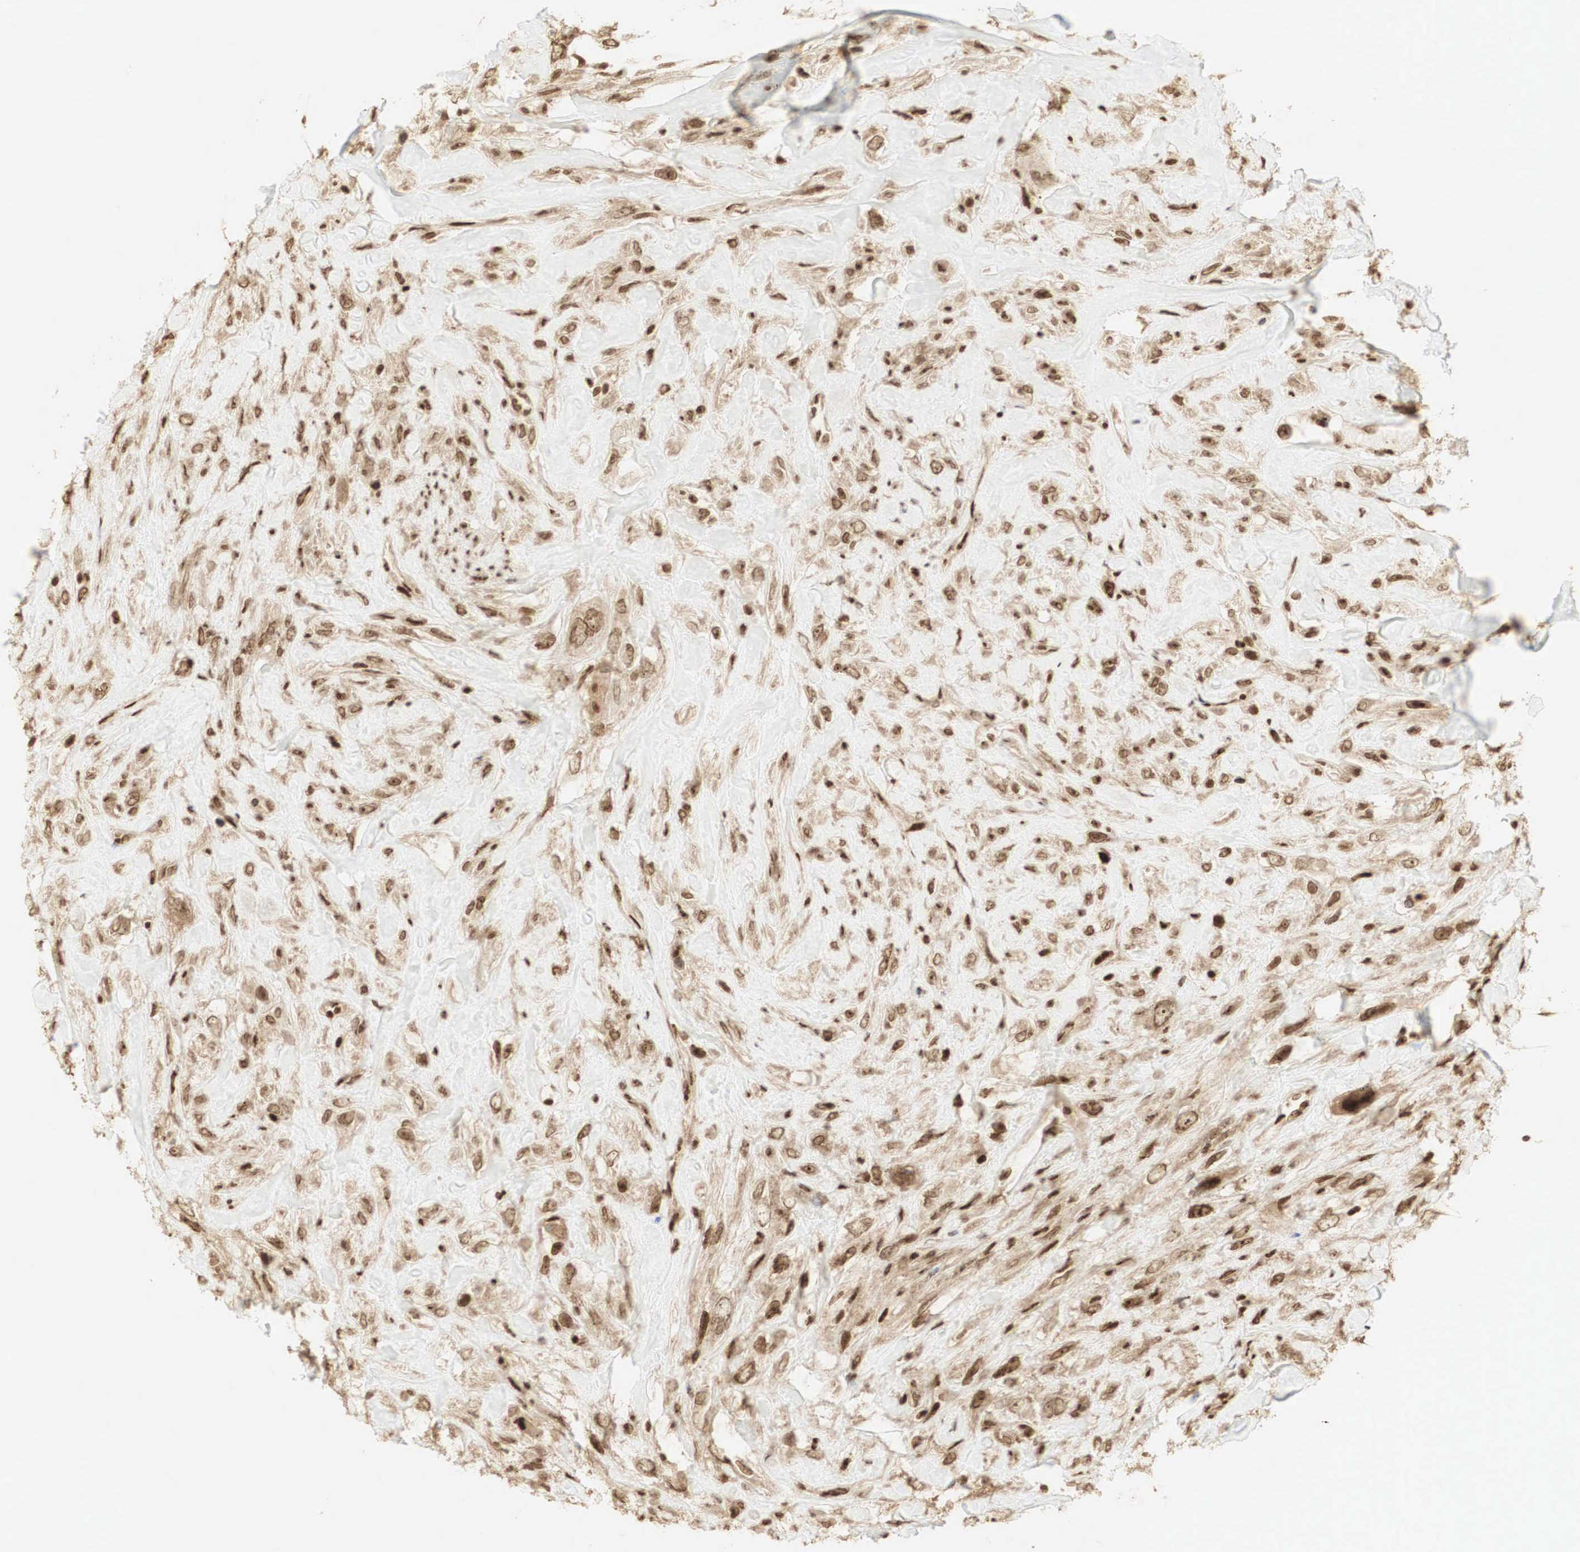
{"staining": {"intensity": "moderate", "quantity": ">75%", "location": "cytoplasmic/membranous,nuclear"}, "tissue": "breast cancer", "cell_type": "Tumor cells", "image_type": "cancer", "snomed": [{"axis": "morphology", "description": "Neoplasm, malignant, NOS"}, {"axis": "topography", "description": "Breast"}], "caption": "Immunohistochemical staining of human breast cancer reveals moderate cytoplasmic/membranous and nuclear protein positivity in approximately >75% of tumor cells. Nuclei are stained in blue.", "gene": "RNF113A", "patient": {"sex": "female", "age": 50}}